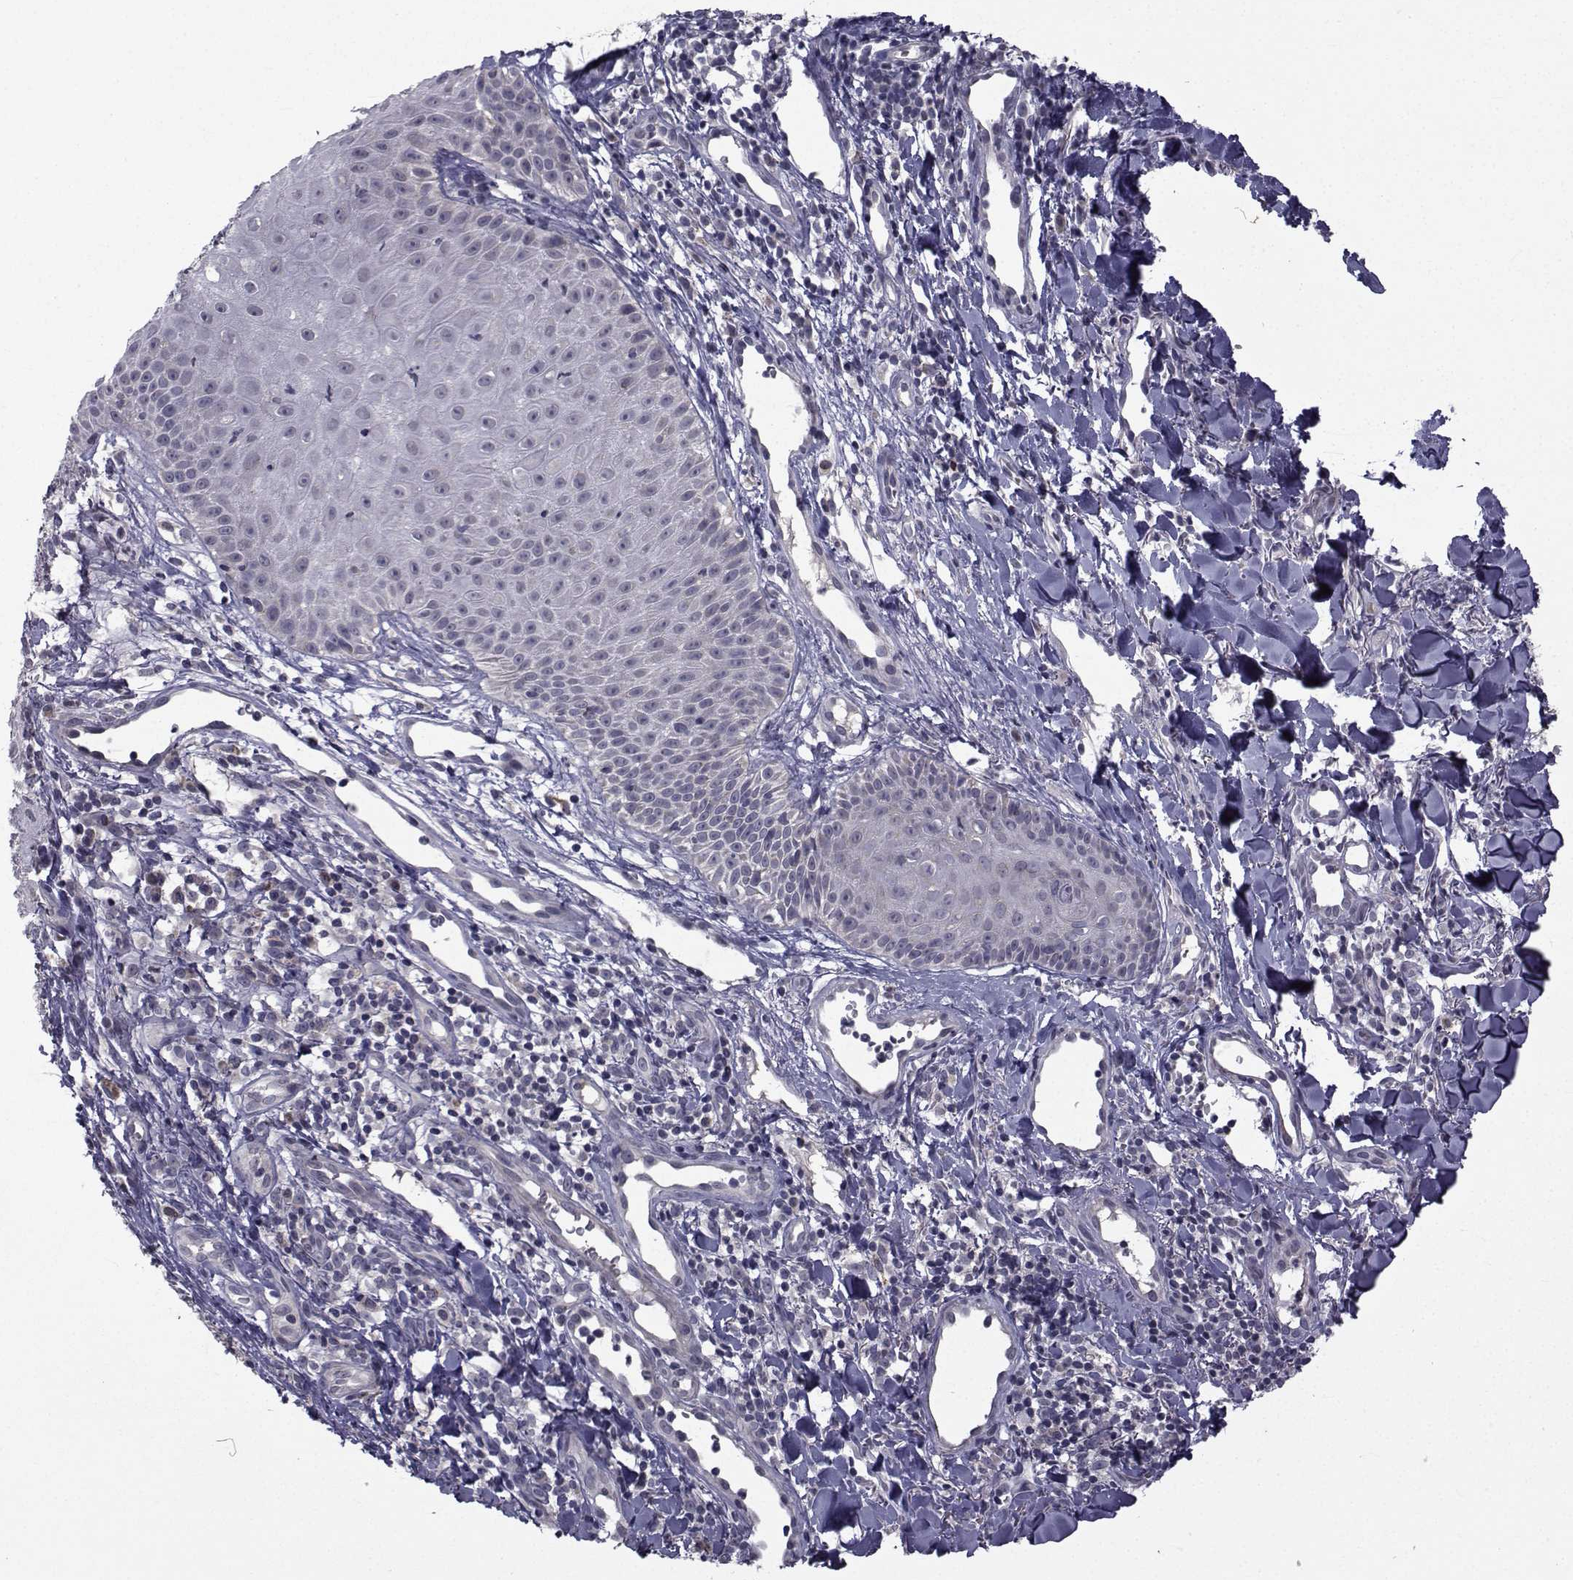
{"staining": {"intensity": "negative", "quantity": "none", "location": "none"}, "tissue": "melanoma", "cell_type": "Tumor cells", "image_type": "cancer", "snomed": [{"axis": "morphology", "description": "Malignant melanoma, NOS"}, {"axis": "topography", "description": "Skin"}], "caption": "Tumor cells show no significant staining in malignant melanoma.", "gene": "FDXR", "patient": {"sex": "male", "age": 67}}